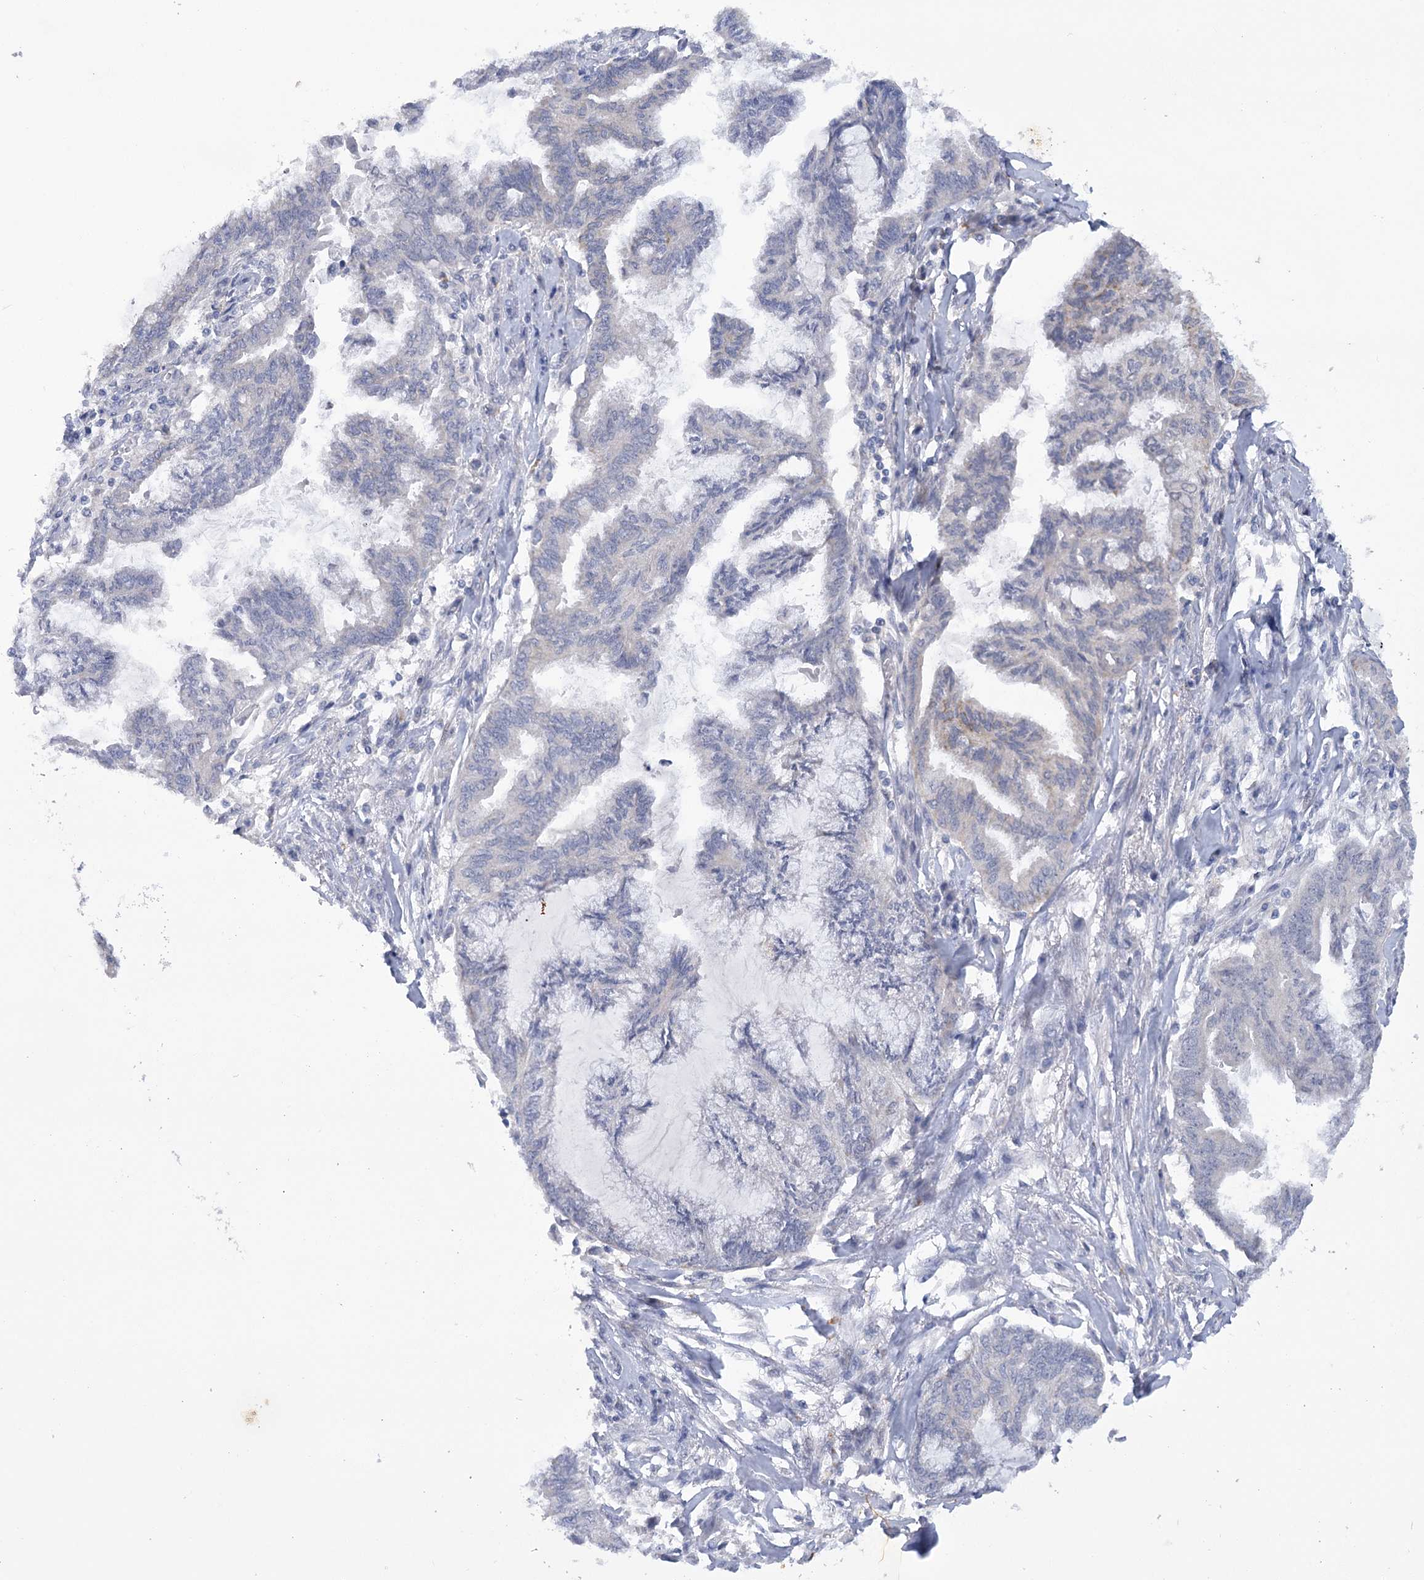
{"staining": {"intensity": "negative", "quantity": "none", "location": "none"}, "tissue": "endometrial cancer", "cell_type": "Tumor cells", "image_type": "cancer", "snomed": [{"axis": "morphology", "description": "Adenocarcinoma, NOS"}, {"axis": "topography", "description": "Endometrium"}], "caption": "Immunohistochemistry photomicrograph of neoplastic tissue: human endometrial adenocarcinoma stained with DAB (3,3'-diaminobenzidine) exhibits no significant protein expression in tumor cells.", "gene": "DCUN1D1", "patient": {"sex": "female", "age": 86}}